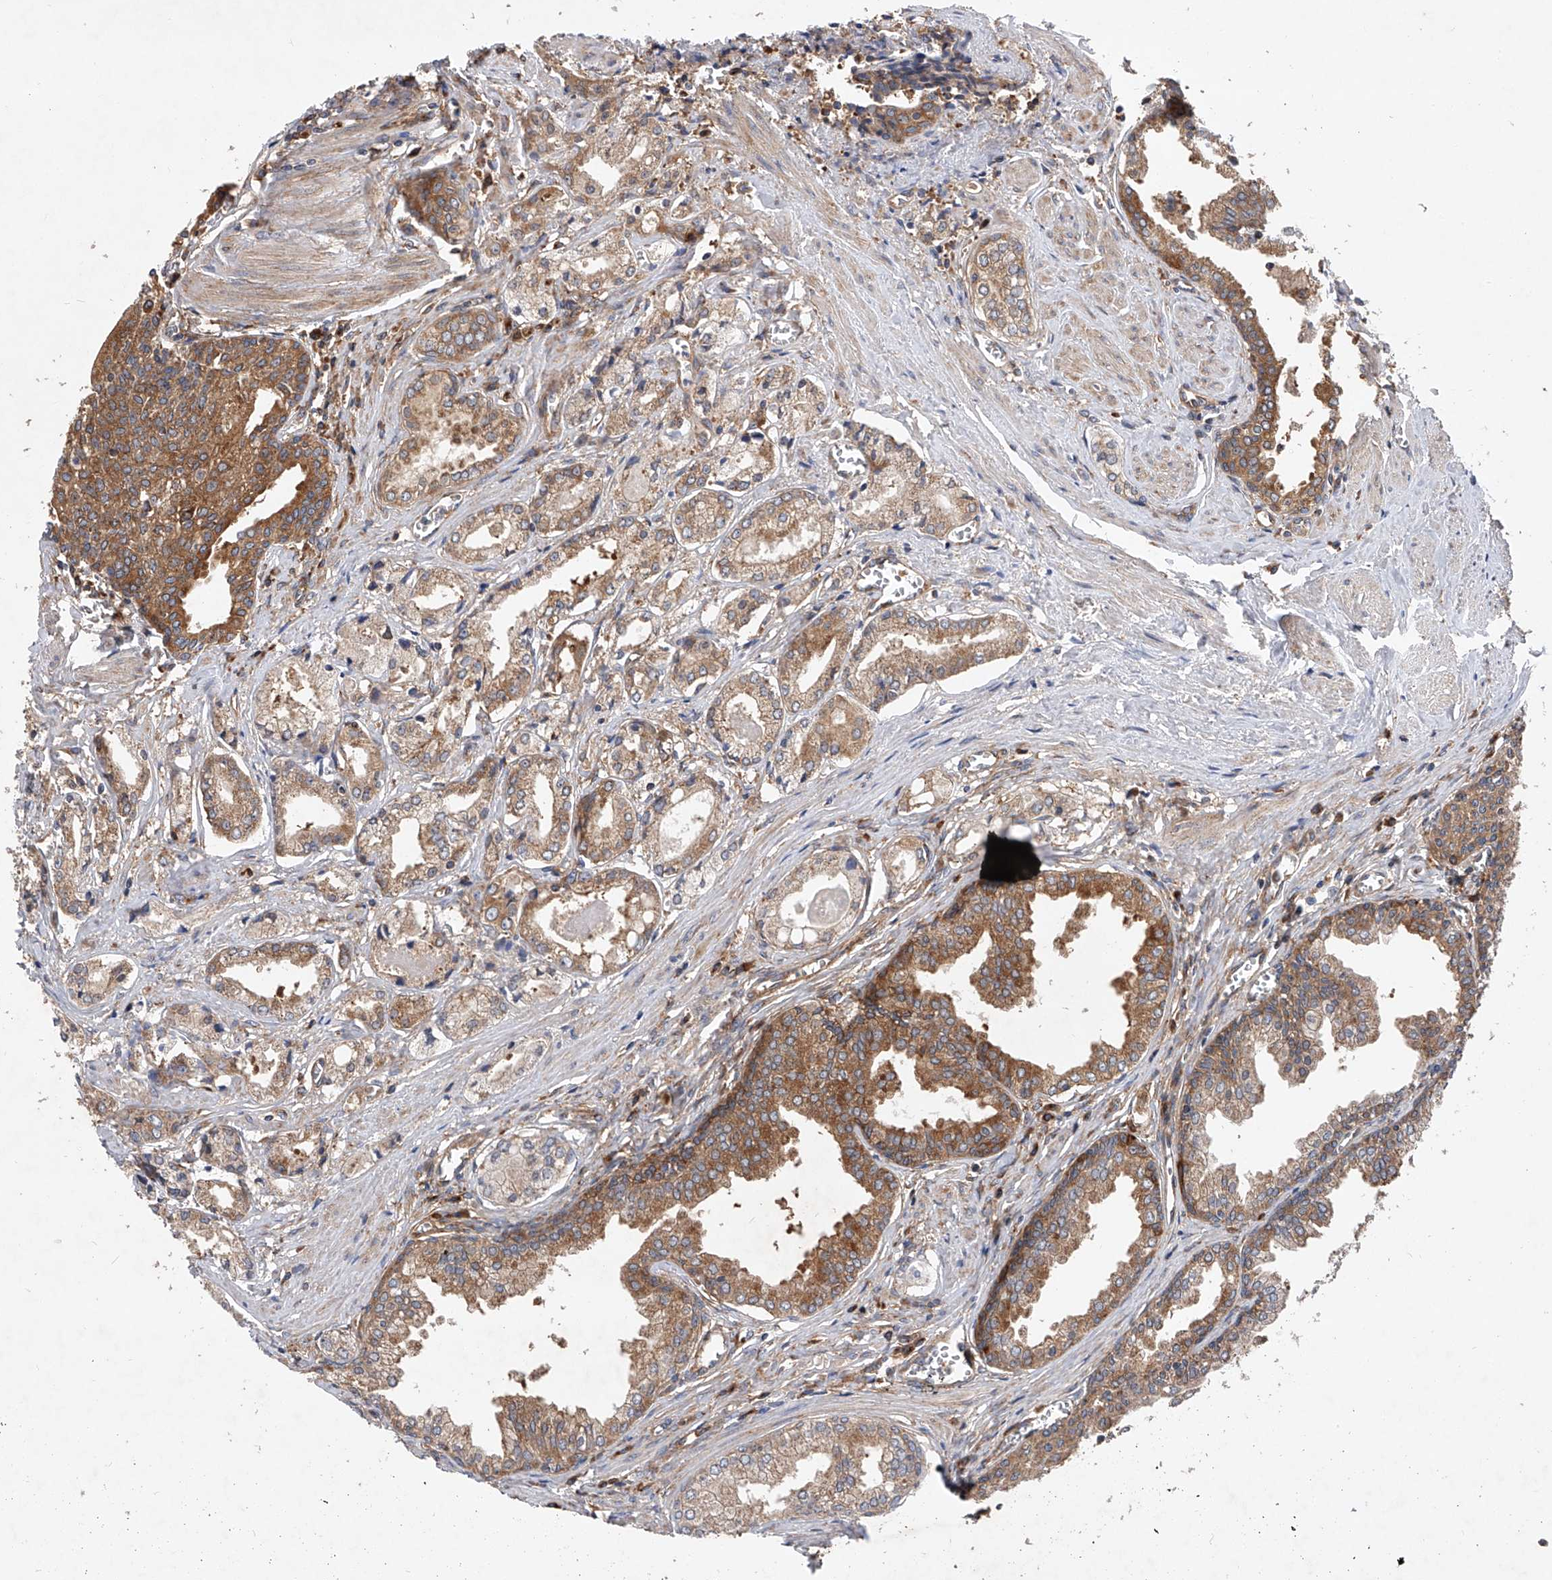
{"staining": {"intensity": "moderate", "quantity": ">75%", "location": "cytoplasmic/membranous"}, "tissue": "prostate cancer", "cell_type": "Tumor cells", "image_type": "cancer", "snomed": [{"axis": "morphology", "description": "Adenocarcinoma, Low grade"}, {"axis": "topography", "description": "Prostate"}], "caption": "Protein staining of prostate cancer tissue demonstrates moderate cytoplasmic/membranous expression in about >75% of tumor cells. The staining was performed using DAB (3,3'-diaminobenzidine) to visualize the protein expression in brown, while the nuclei were stained in blue with hematoxylin (Magnification: 20x).", "gene": "CFAP410", "patient": {"sex": "male", "age": 60}}